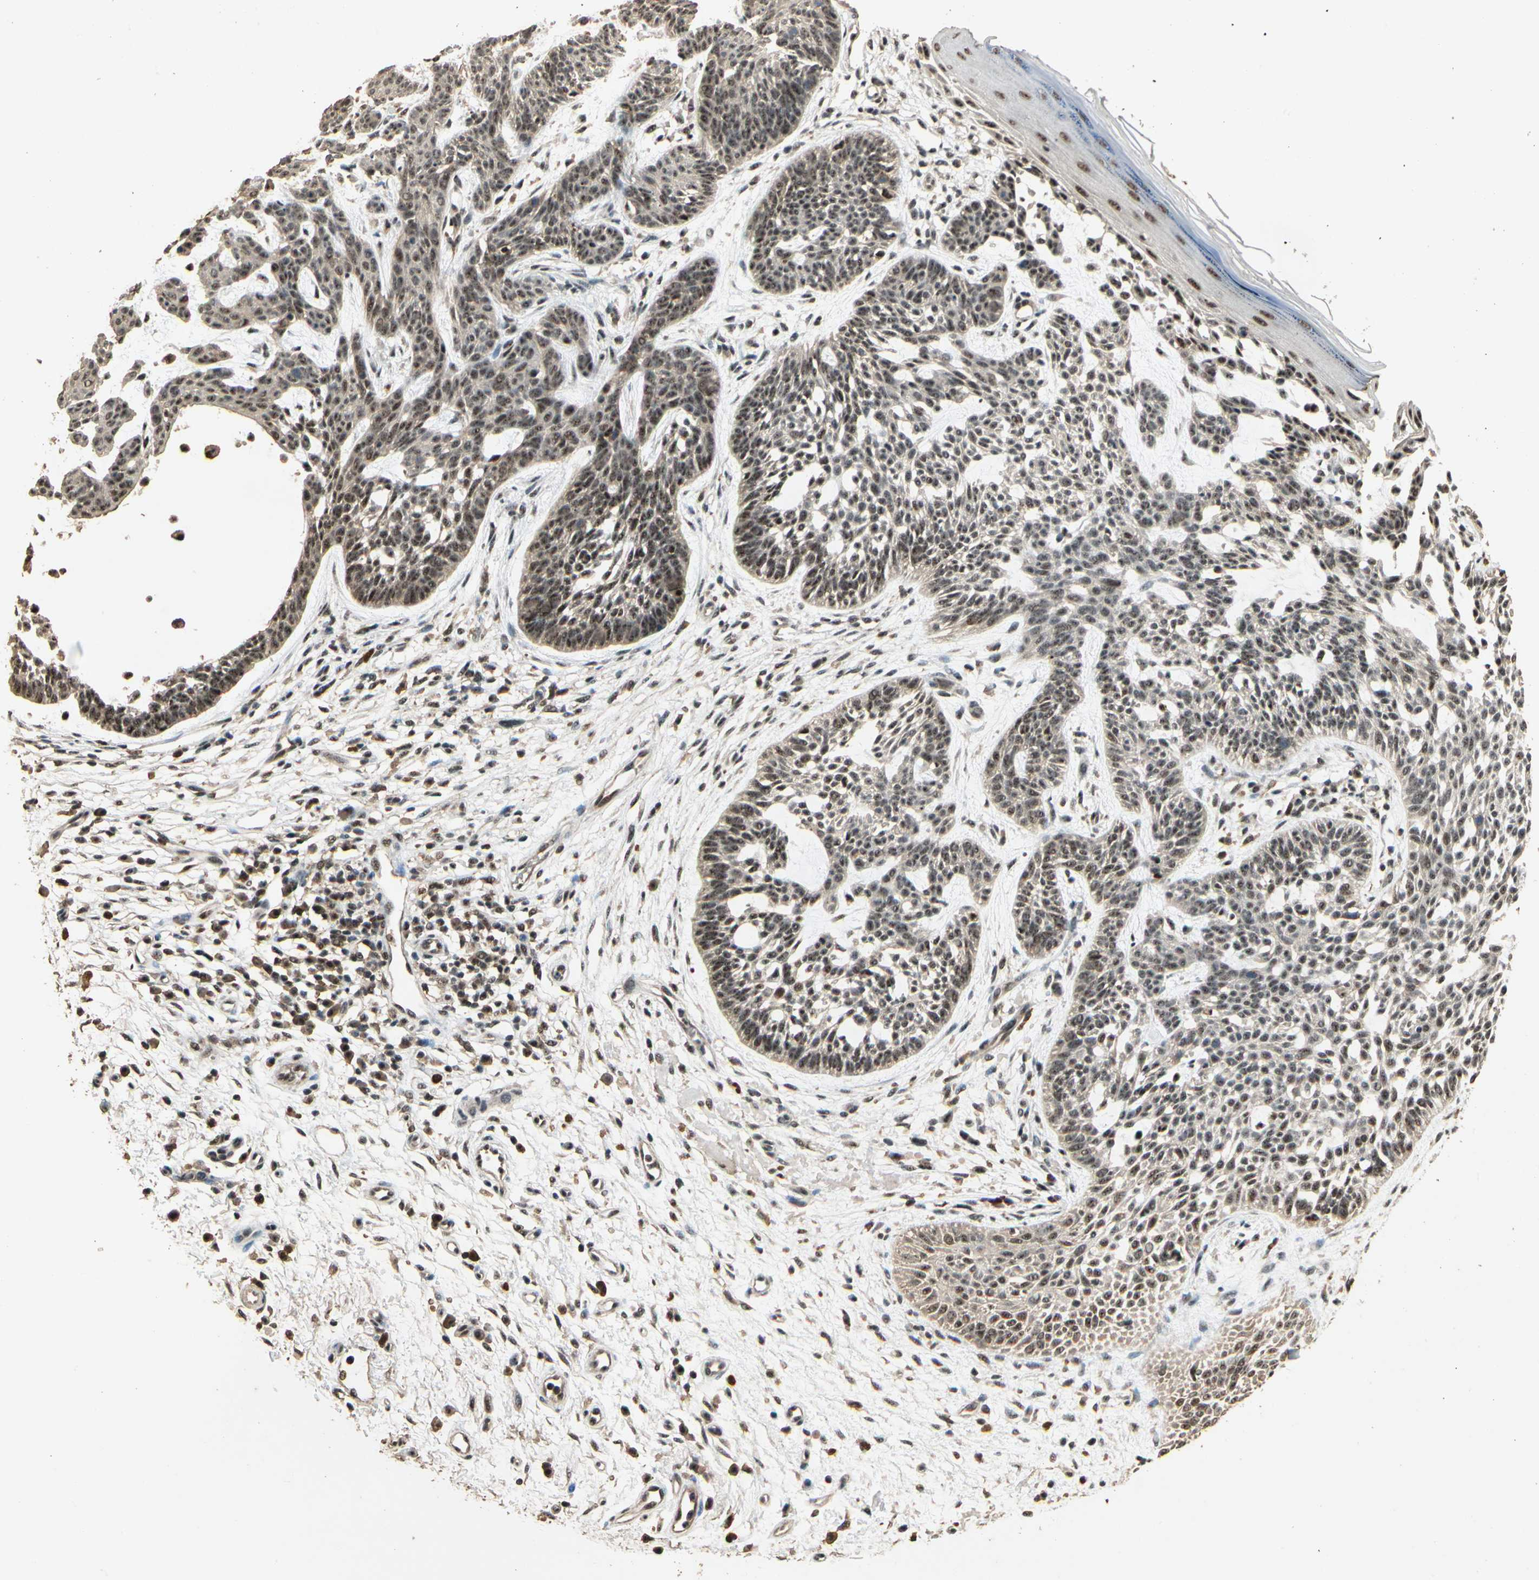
{"staining": {"intensity": "moderate", "quantity": ">75%", "location": "nuclear"}, "tissue": "skin cancer", "cell_type": "Tumor cells", "image_type": "cancer", "snomed": [{"axis": "morphology", "description": "Normal tissue, NOS"}, {"axis": "morphology", "description": "Basal cell carcinoma"}, {"axis": "topography", "description": "Skin"}], "caption": "About >75% of tumor cells in skin cancer exhibit moderate nuclear protein expression as visualized by brown immunohistochemical staining.", "gene": "RBM25", "patient": {"sex": "female", "age": 69}}